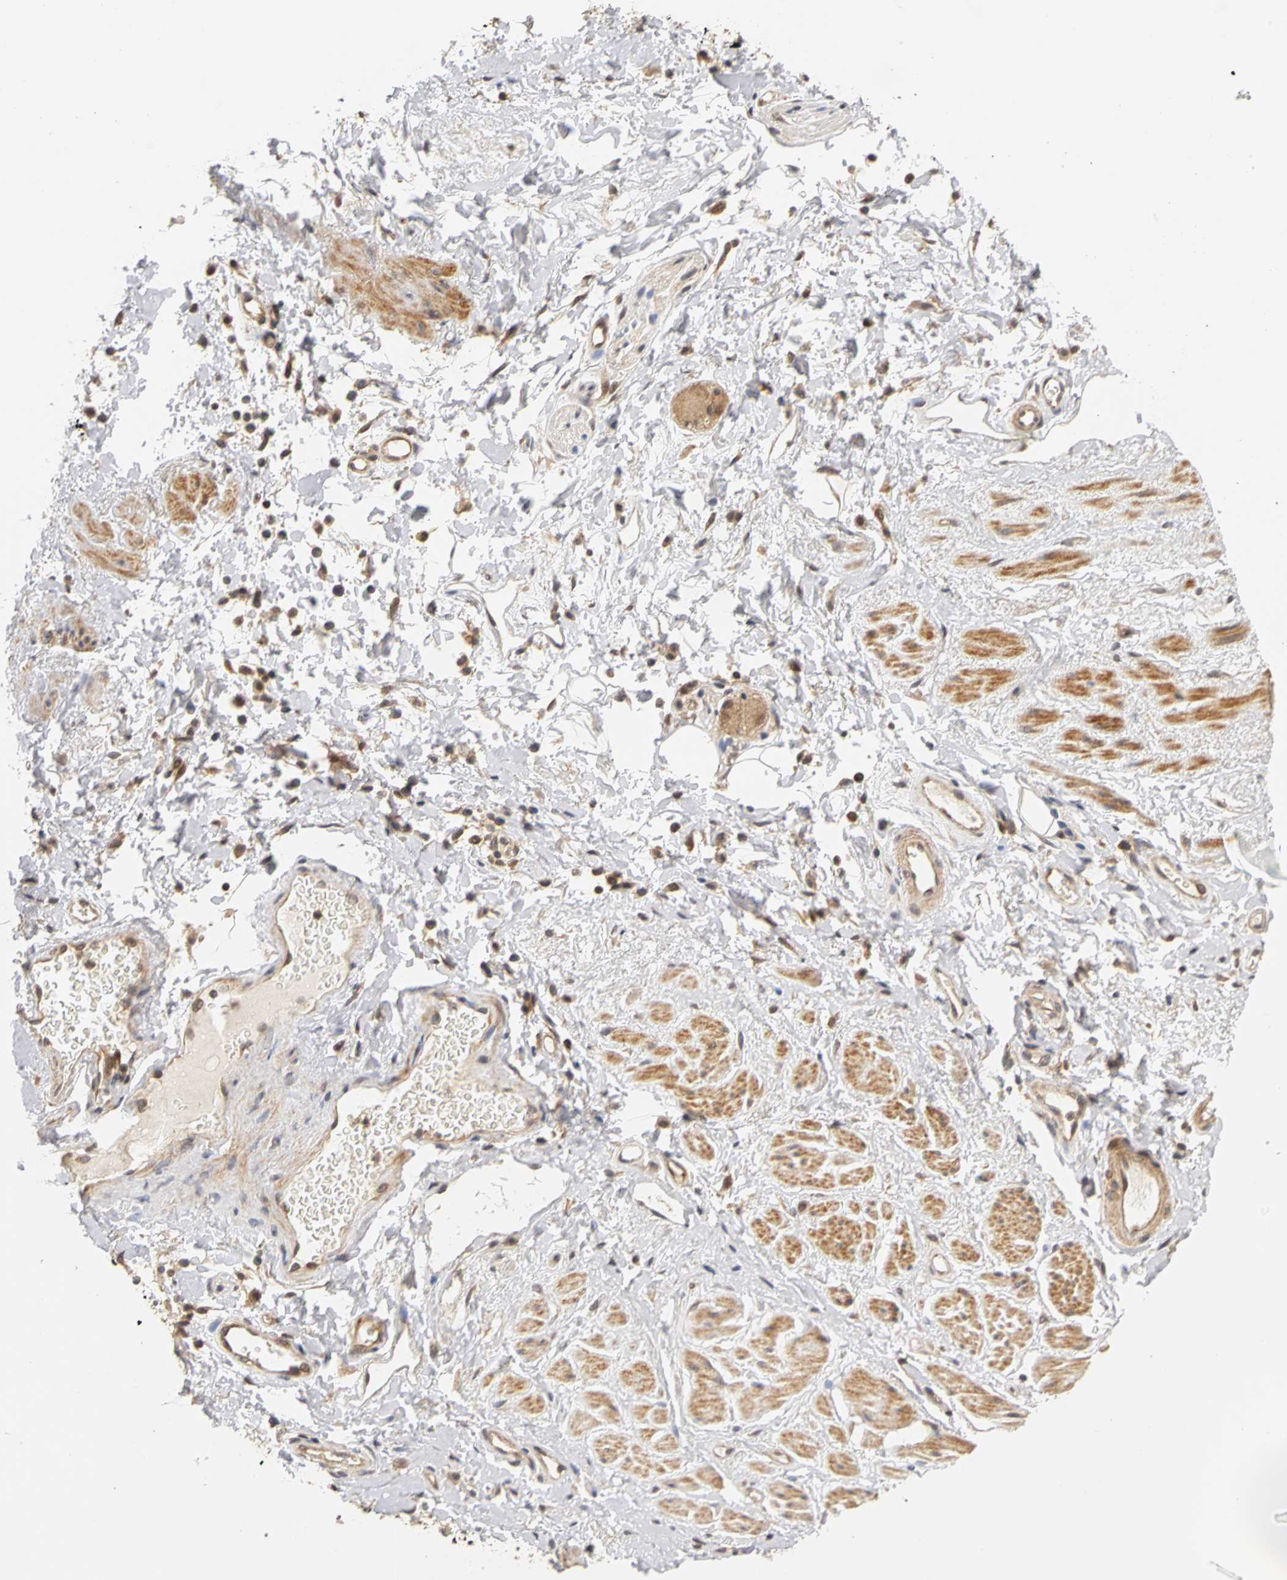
{"staining": {"intensity": "weak", "quantity": "25%-75%", "location": "cytoplasmic/membranous"}, "tissue": "adipose tissue", "cell_type": "Adipocytes", "image_type": "normal", "snomed": [{"axis": "morphology", "description": "Normal tissue, NOS"}, {"axis": "topography", "description": "Soft tissue"}, {"axis": "topography", "description": "Peripheral nerve tissue"}], "caption": "A low amount of weak cytoplasmic/membranous expression is seen in approximately 25%-75% of adipocytes in benign adipose tissue.", "gene": "UBE2M", "patient": {"sex": "female", "age": 71}}